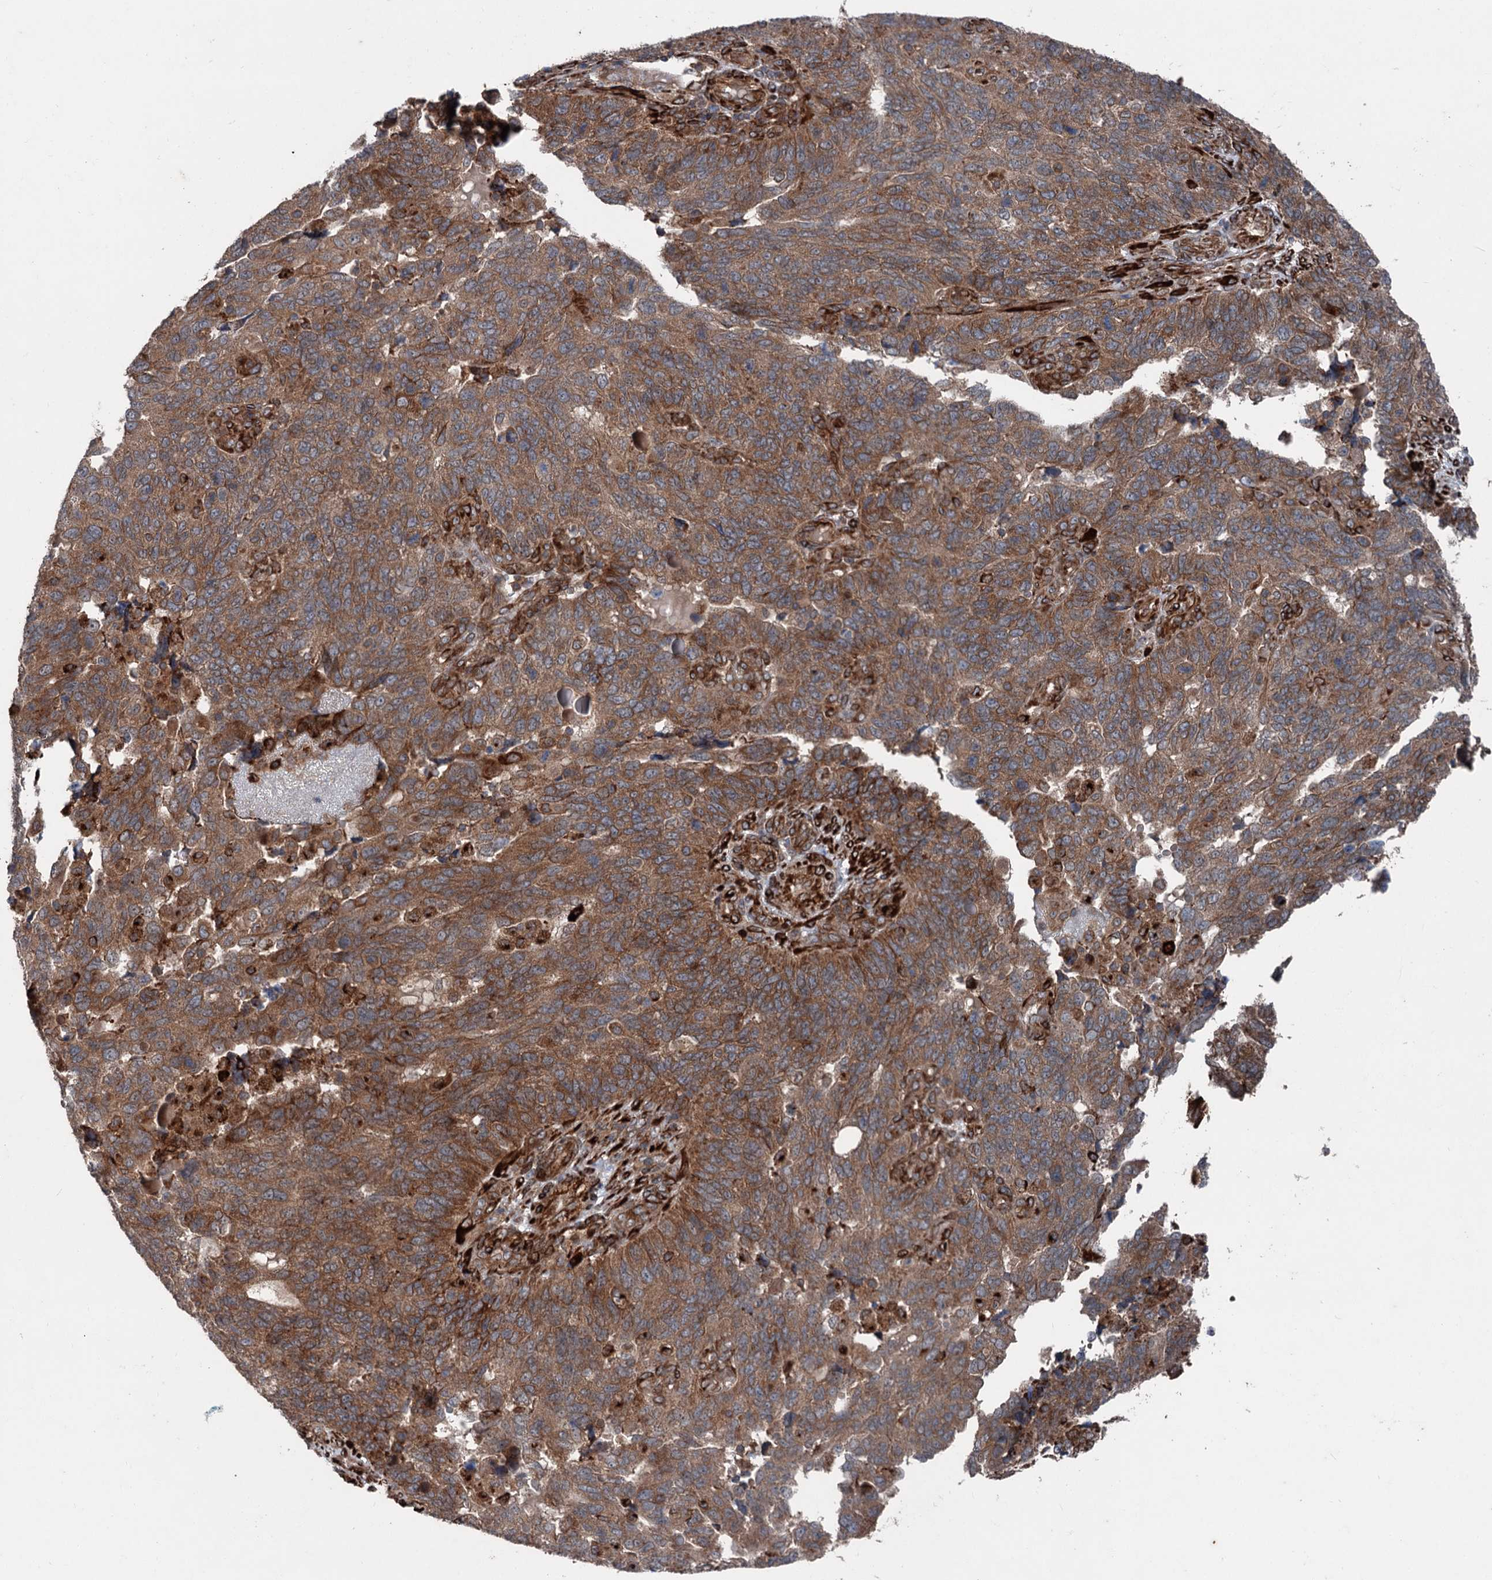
{"staining": {"intensity": "moderate", "quantity": ">75%", "location": "cytoplasmic/membranous"}, "tissue": "endometrial cancer", "cell_type": "Tumor cells", "image_type": "cancer", "snomed": [{"axis": "morphology", "description": "Adenocarcinoma, NOS"}, {"axis": "topography", "description": "Endometrium"}], "caption": "An image of adenocarcinoma (endometrial) stained for a protein displays moderate cytoplasmic/membranous brown staining in tumor cells.", "gene": "DDIAS", "patient": {"sex": "female", "age": 66}}